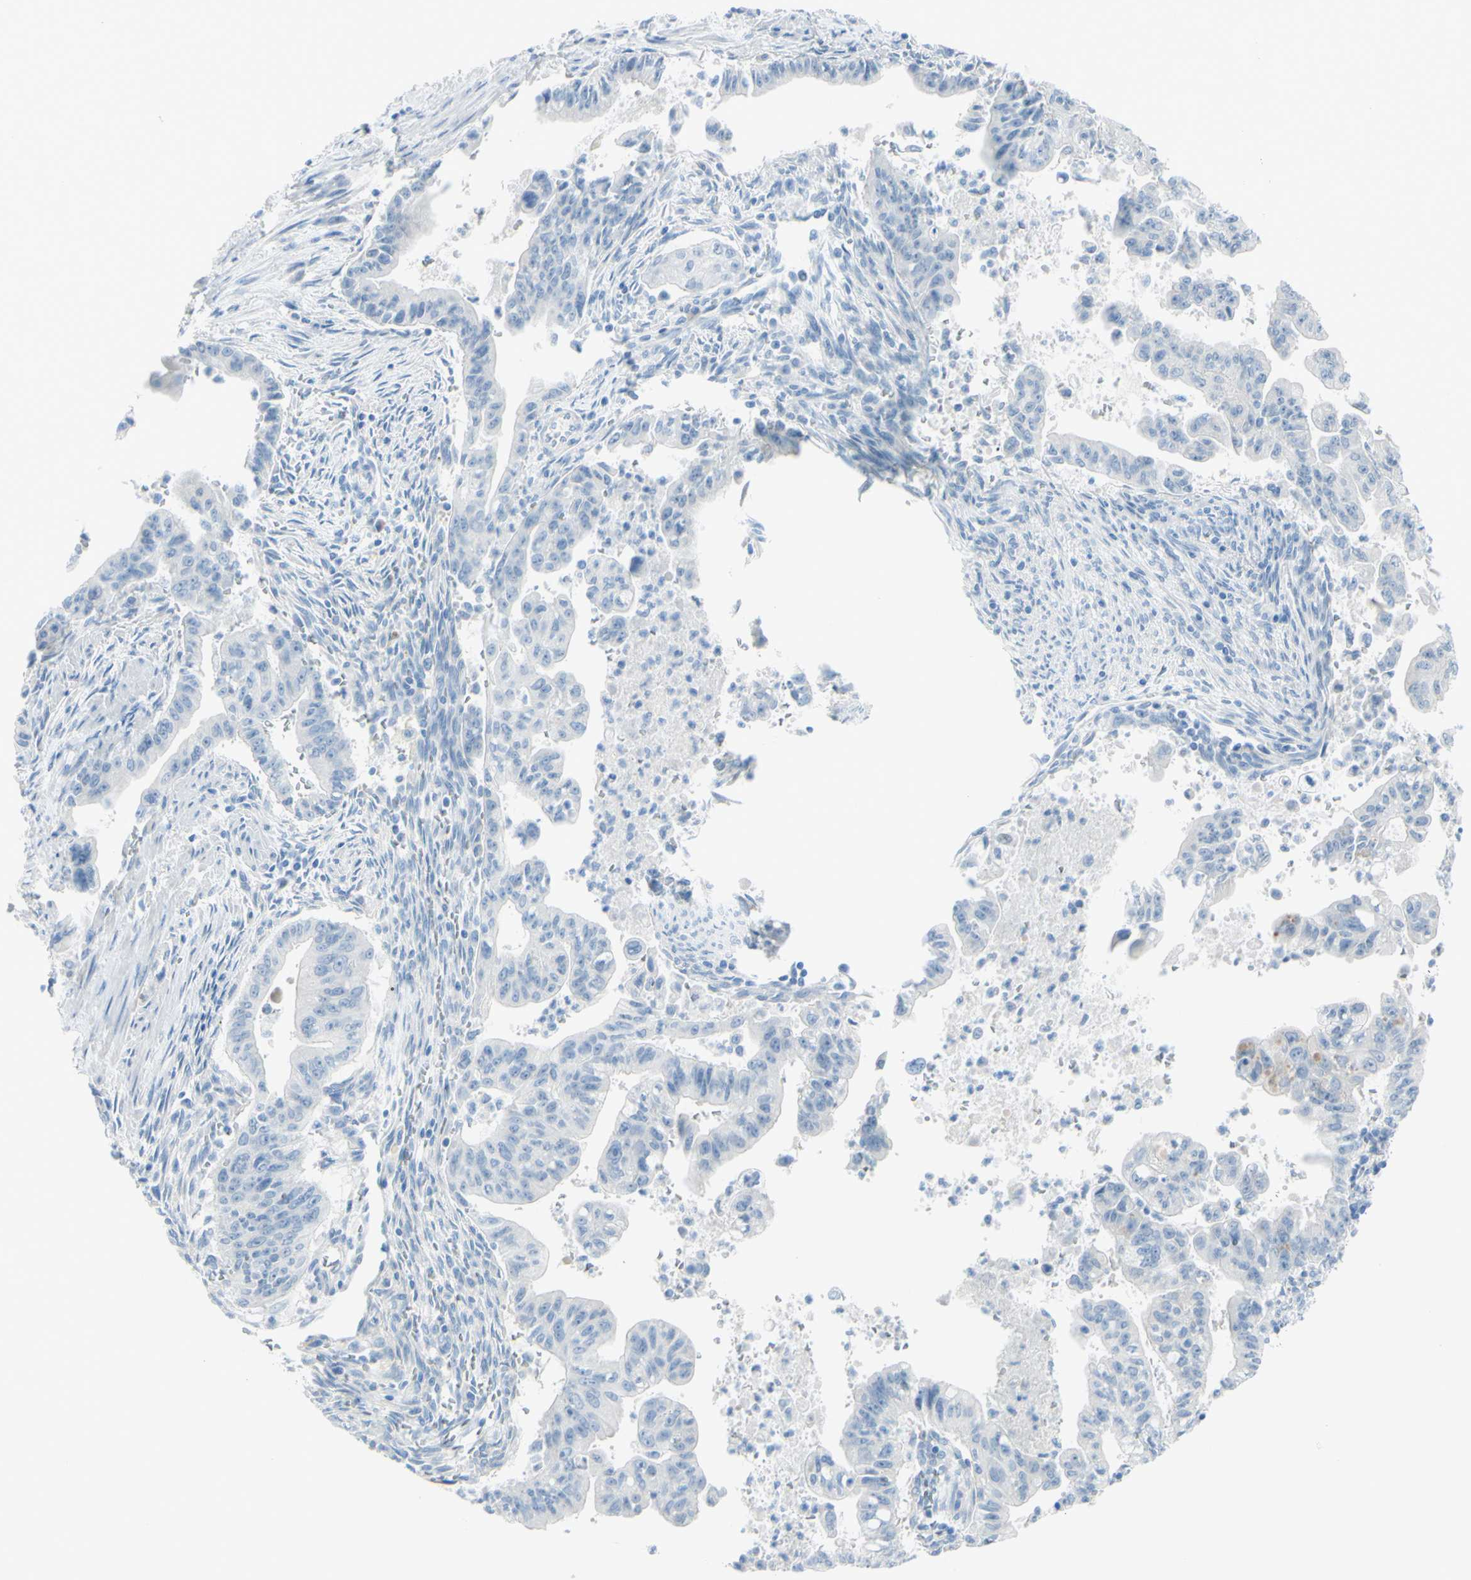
{"staining": {"intensity": "negative", "quantity": "none", "location": "none"}, "tissue": "pancreatic cancer", "cell_type": "Tumor cells", "image_type": "cancer", "snomed": [{"axis": "morphology", "description": "Adenocarcinoma, NOS"}, {"axis": "topography", "description": "Pancreas"}], "caption": "Image shows no protein expression in tumor cells of adenocarcinoma (pancreatic) tissue.", "gene": "TFPI2", "patient": {"sex": "male", "age": 70}}